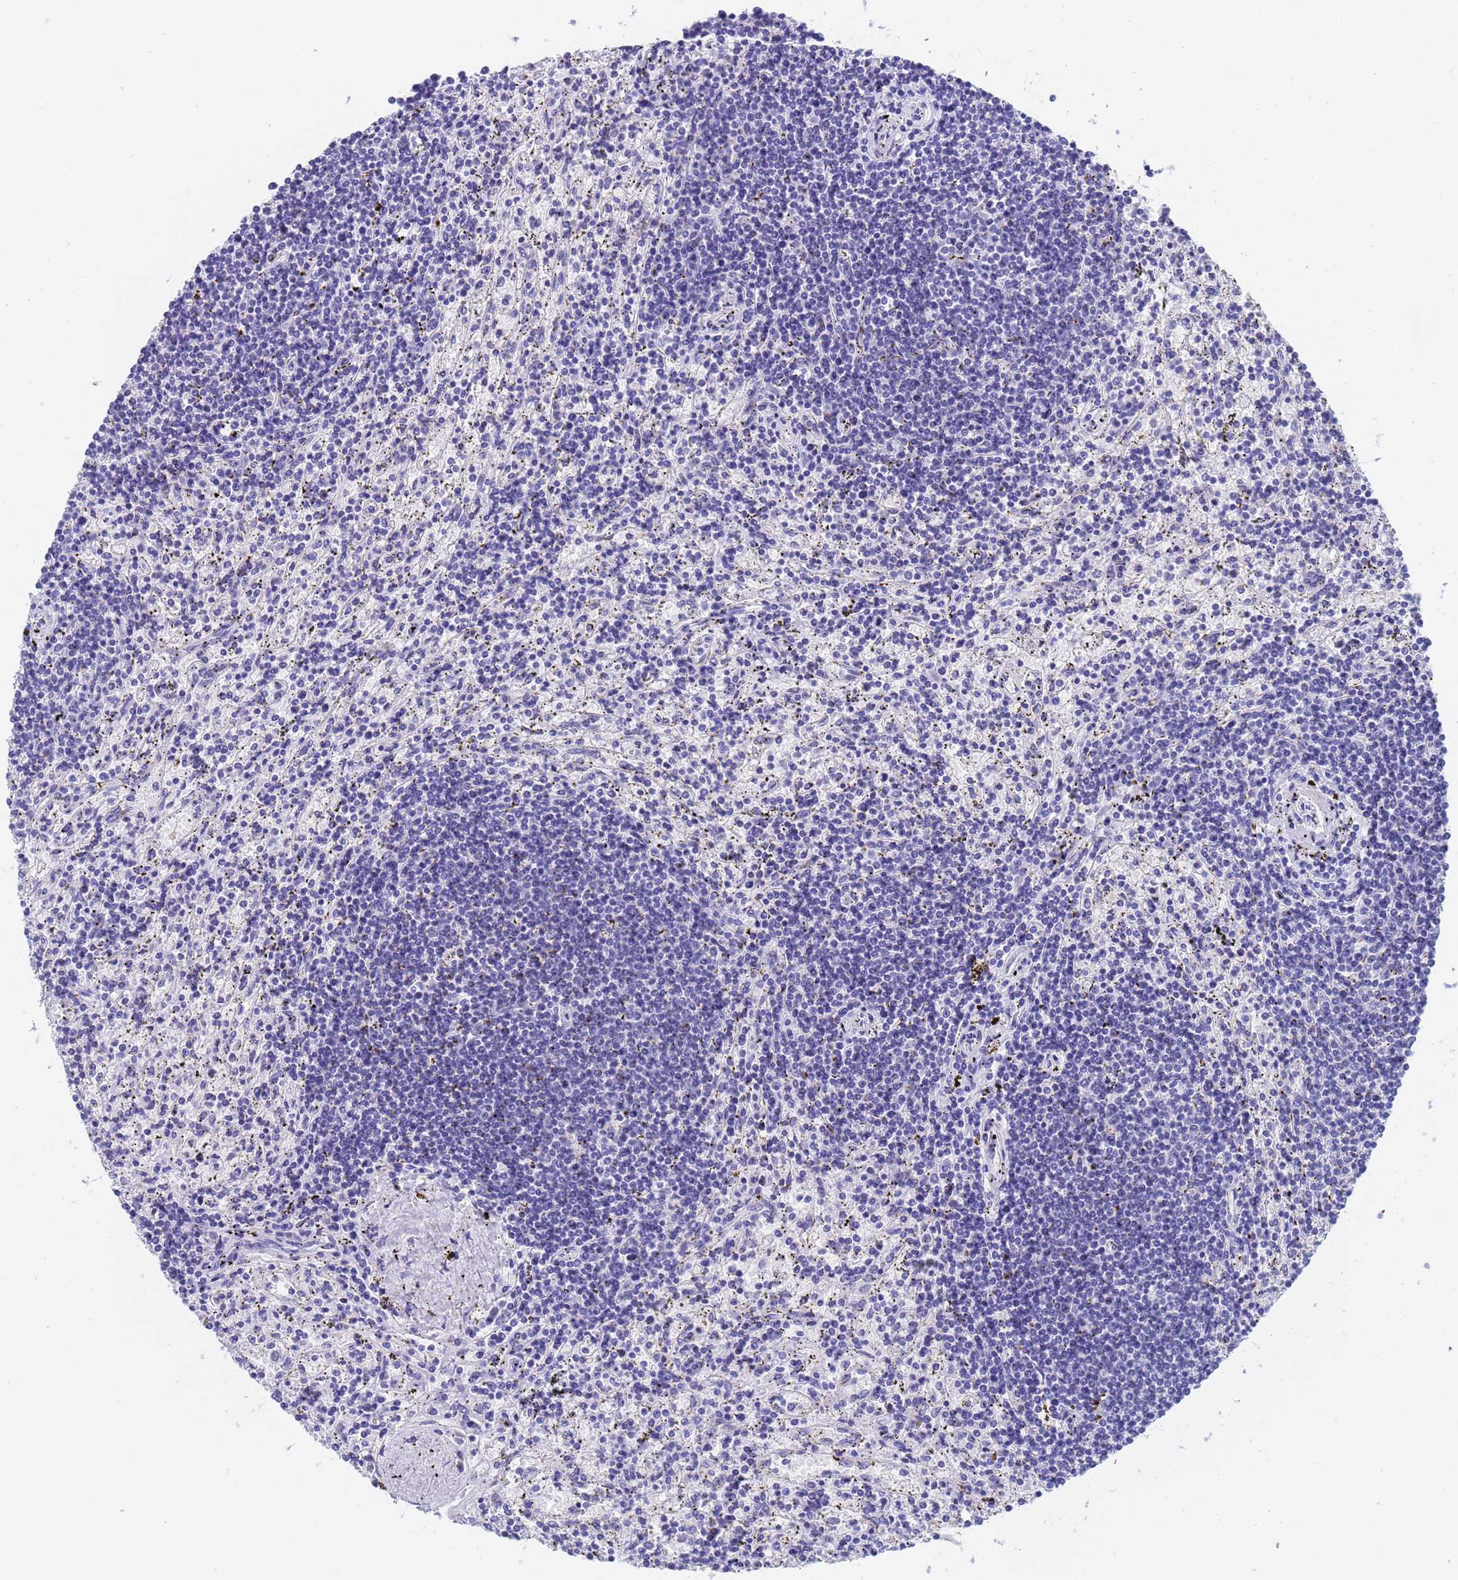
{"staining": {"intensity": "negative", "quantity": "none", "location": "none"}, "tissue": "lymphoma", "cell_type": "Tumor cells", "image_type": "cancer", "snomed": [{"axis": "morphology", "description": "Malignant lymphoma, non-Hodgkin's type, Low grade"}, {"axis": "topography", "description": "Spleen"}], "caption": "Histopathology image shows no protein expression in tumor cells of low-grade malignant lymphoma, non-Hodgkin's type tissue.", "gene": "STATH", "patient": {"sex": "male", "age": 76}}